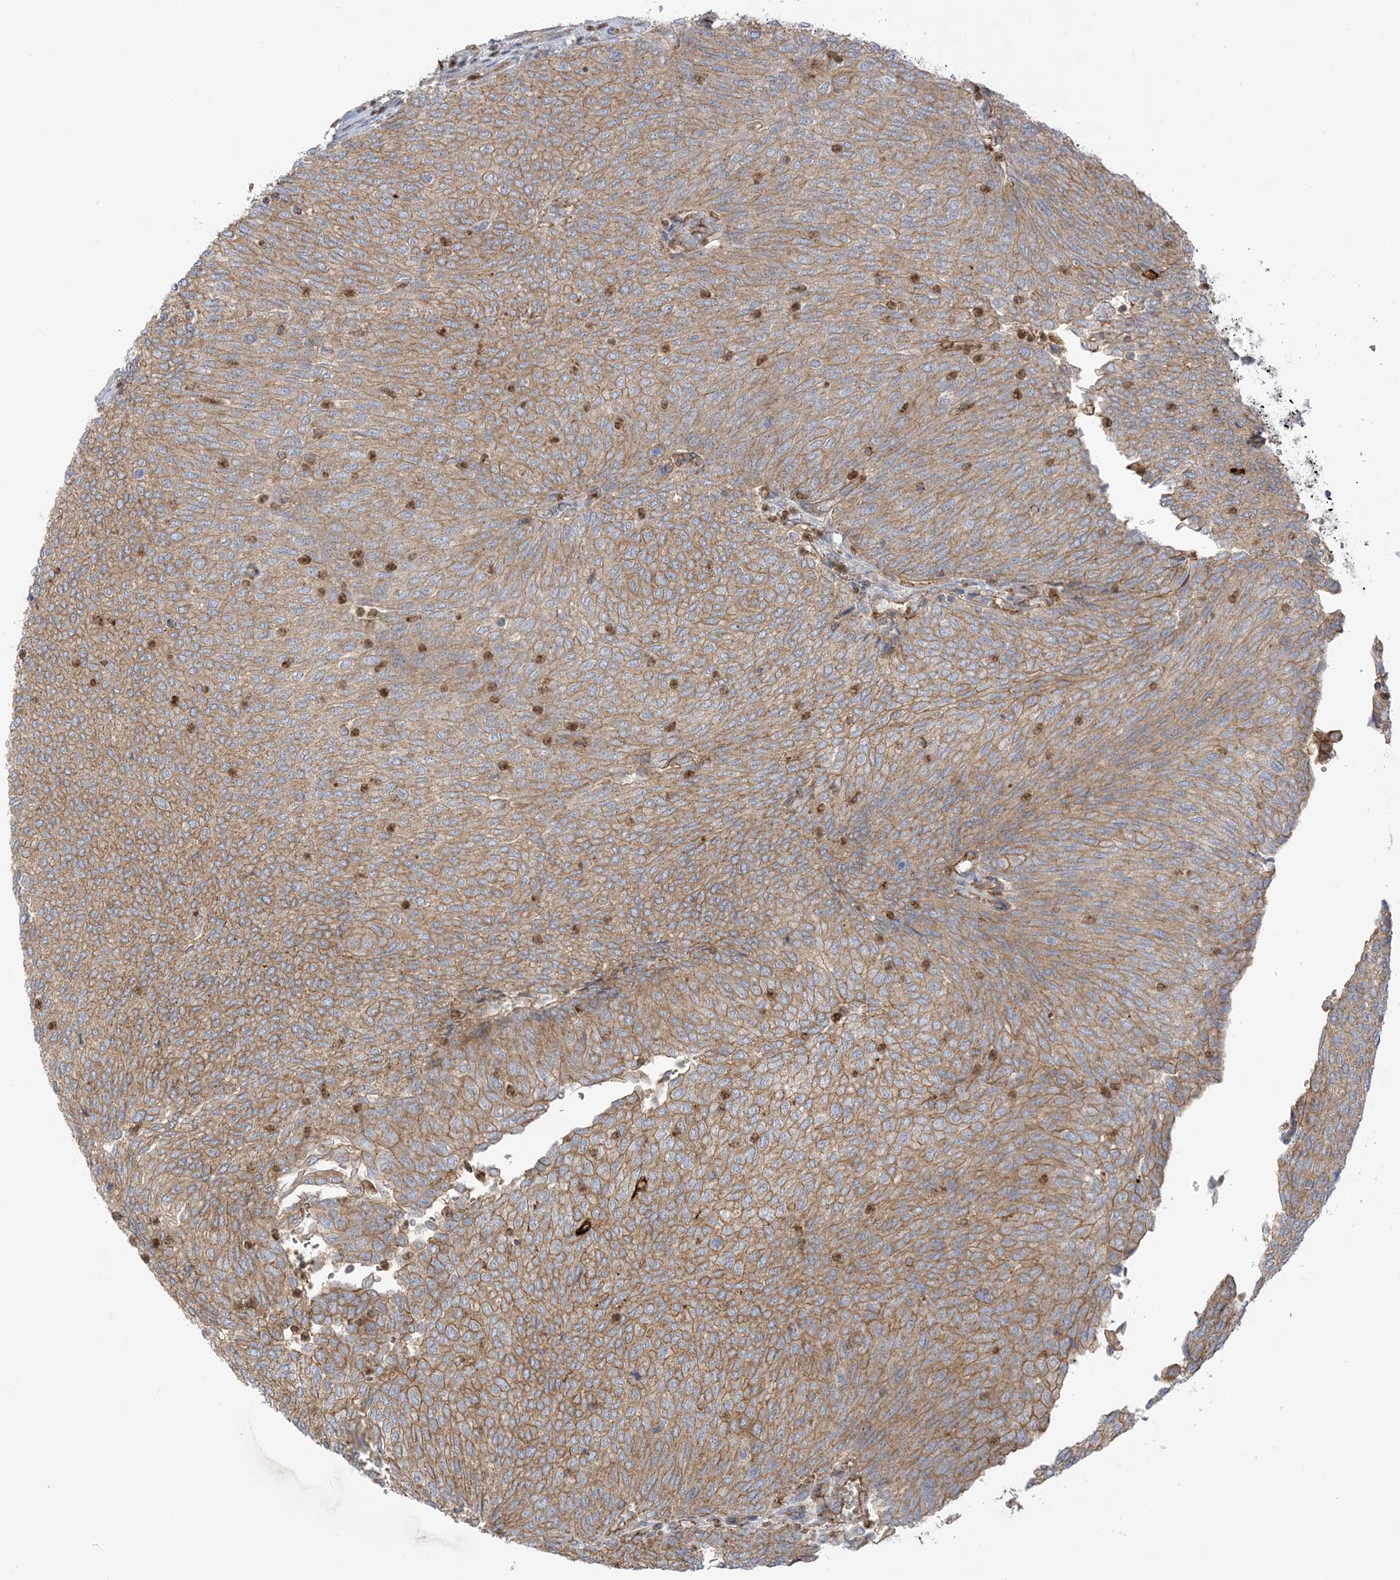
{"staining": {"intensity": "moderate", "quantity": ">75%", "location": "cytoplasmic/membranous"}, "tissue": "urothelial cancer", "cell_type": "Tumor cells", "image_type": "cancer", "snomed": [{"axis": "morphology", "description": "Urothelial carcinoma, Low grade"}, {"axis": "topography", "description": "Urinary bladder"}], "caption": "Urothelial cancer stained with a protein marker displays moderate staining in tumor cells.", "gene": "ICMT", "patient": {"sex": "female", "age": 79}}